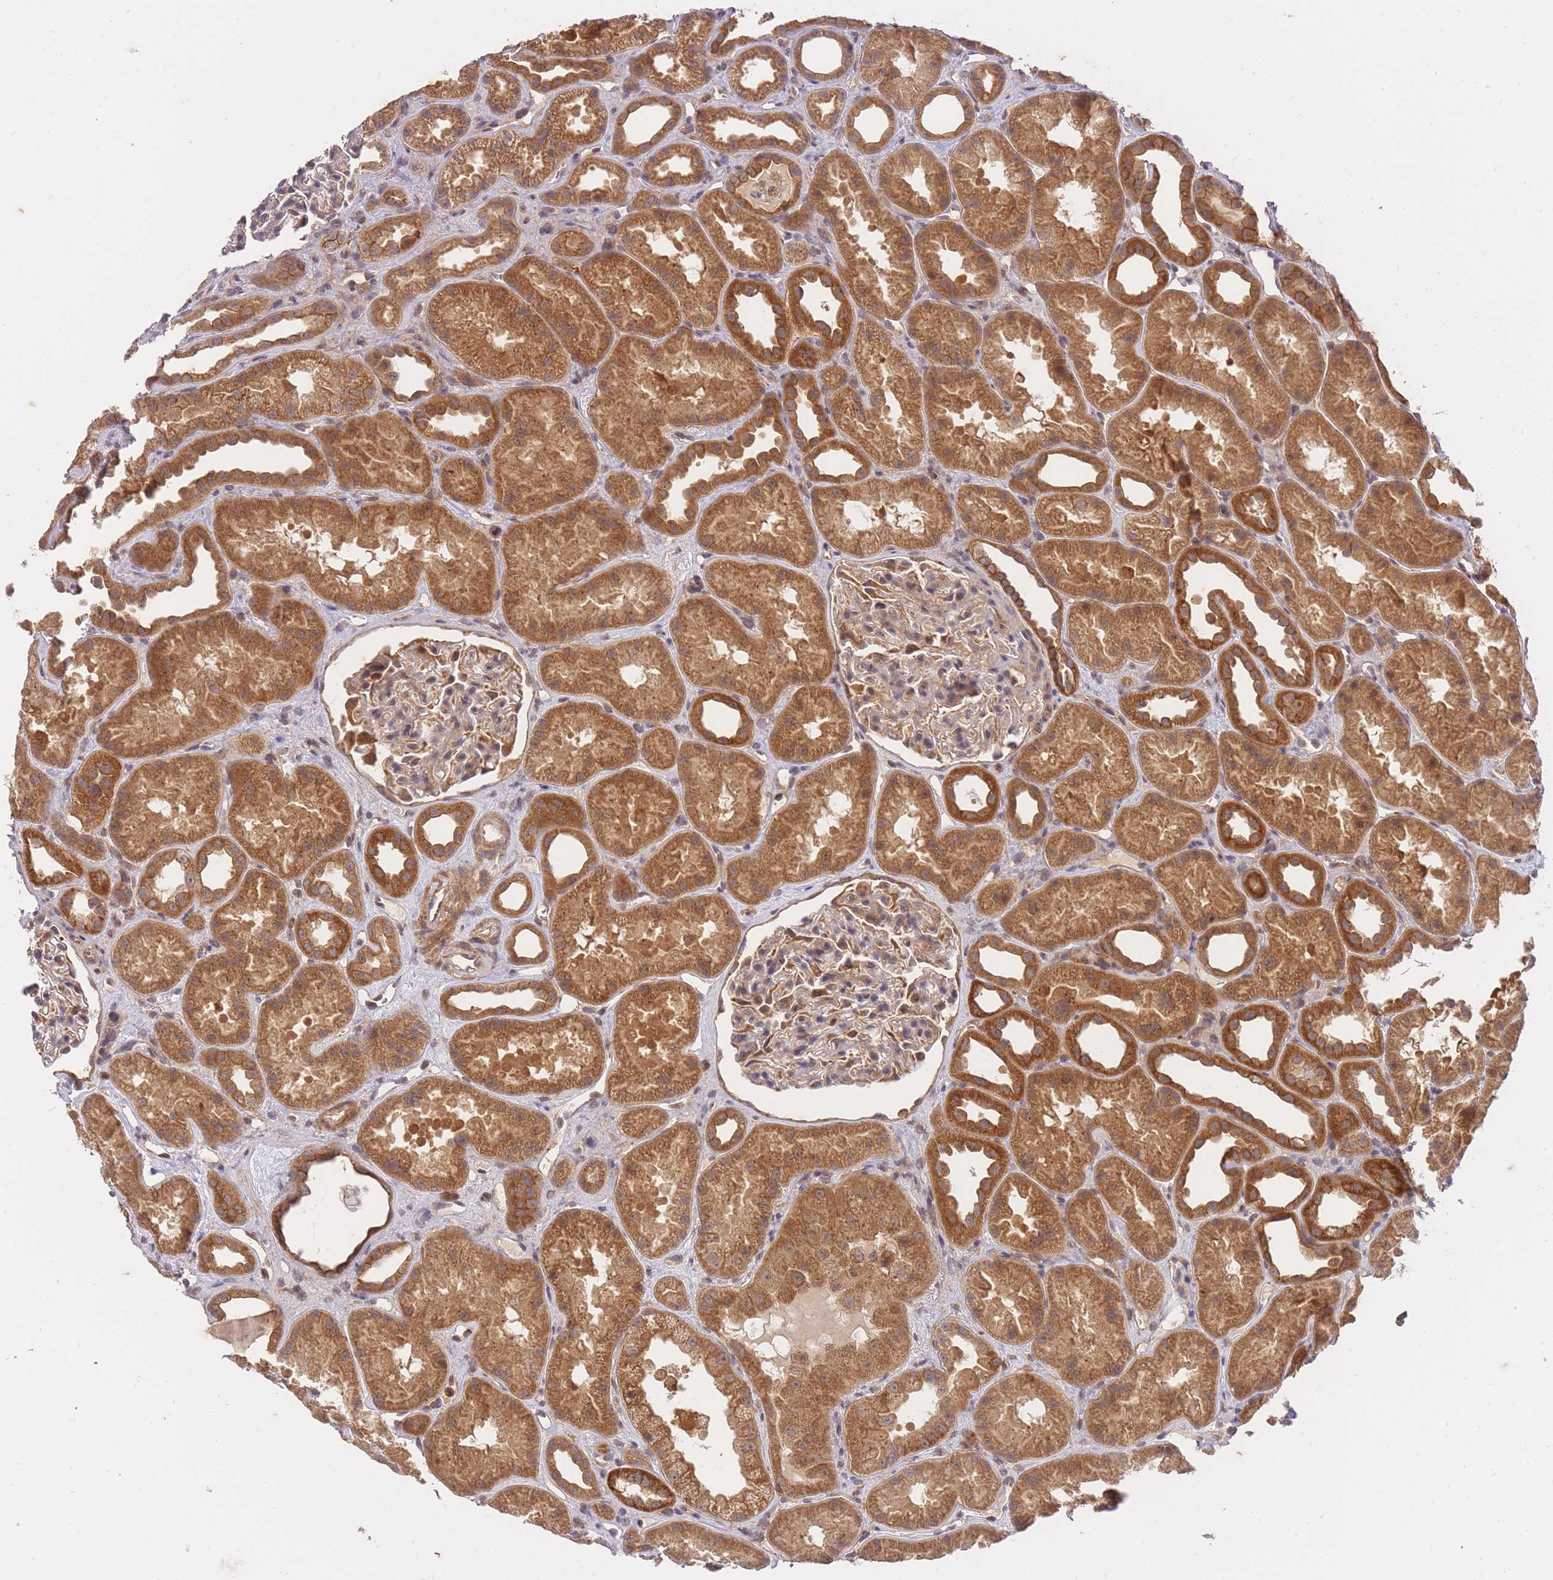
{"staining": {"intensity": "negative", "quantity": "none", "location": "none"}, "tissue": "kidney", "cell_type": "Cells in glomeruli", "image_type": "normal", "snomed": [{"axis": "morphology", "description": "Normal tissue, NOS"}, {"axis": "topography", "description": "Kidney"}], "caption": "This image is of normal kidney stained with immunohistochemistry to label a protein in brown with the nuclei are counter-stained blue. There is no staining in cells in glomeruli. The staining is performed using DAB brown chromogen with nuclei counter-stained in using hematoxylin.", "gene": "ST8SIA4", "patient": {"sex": "male", "age": 61}}